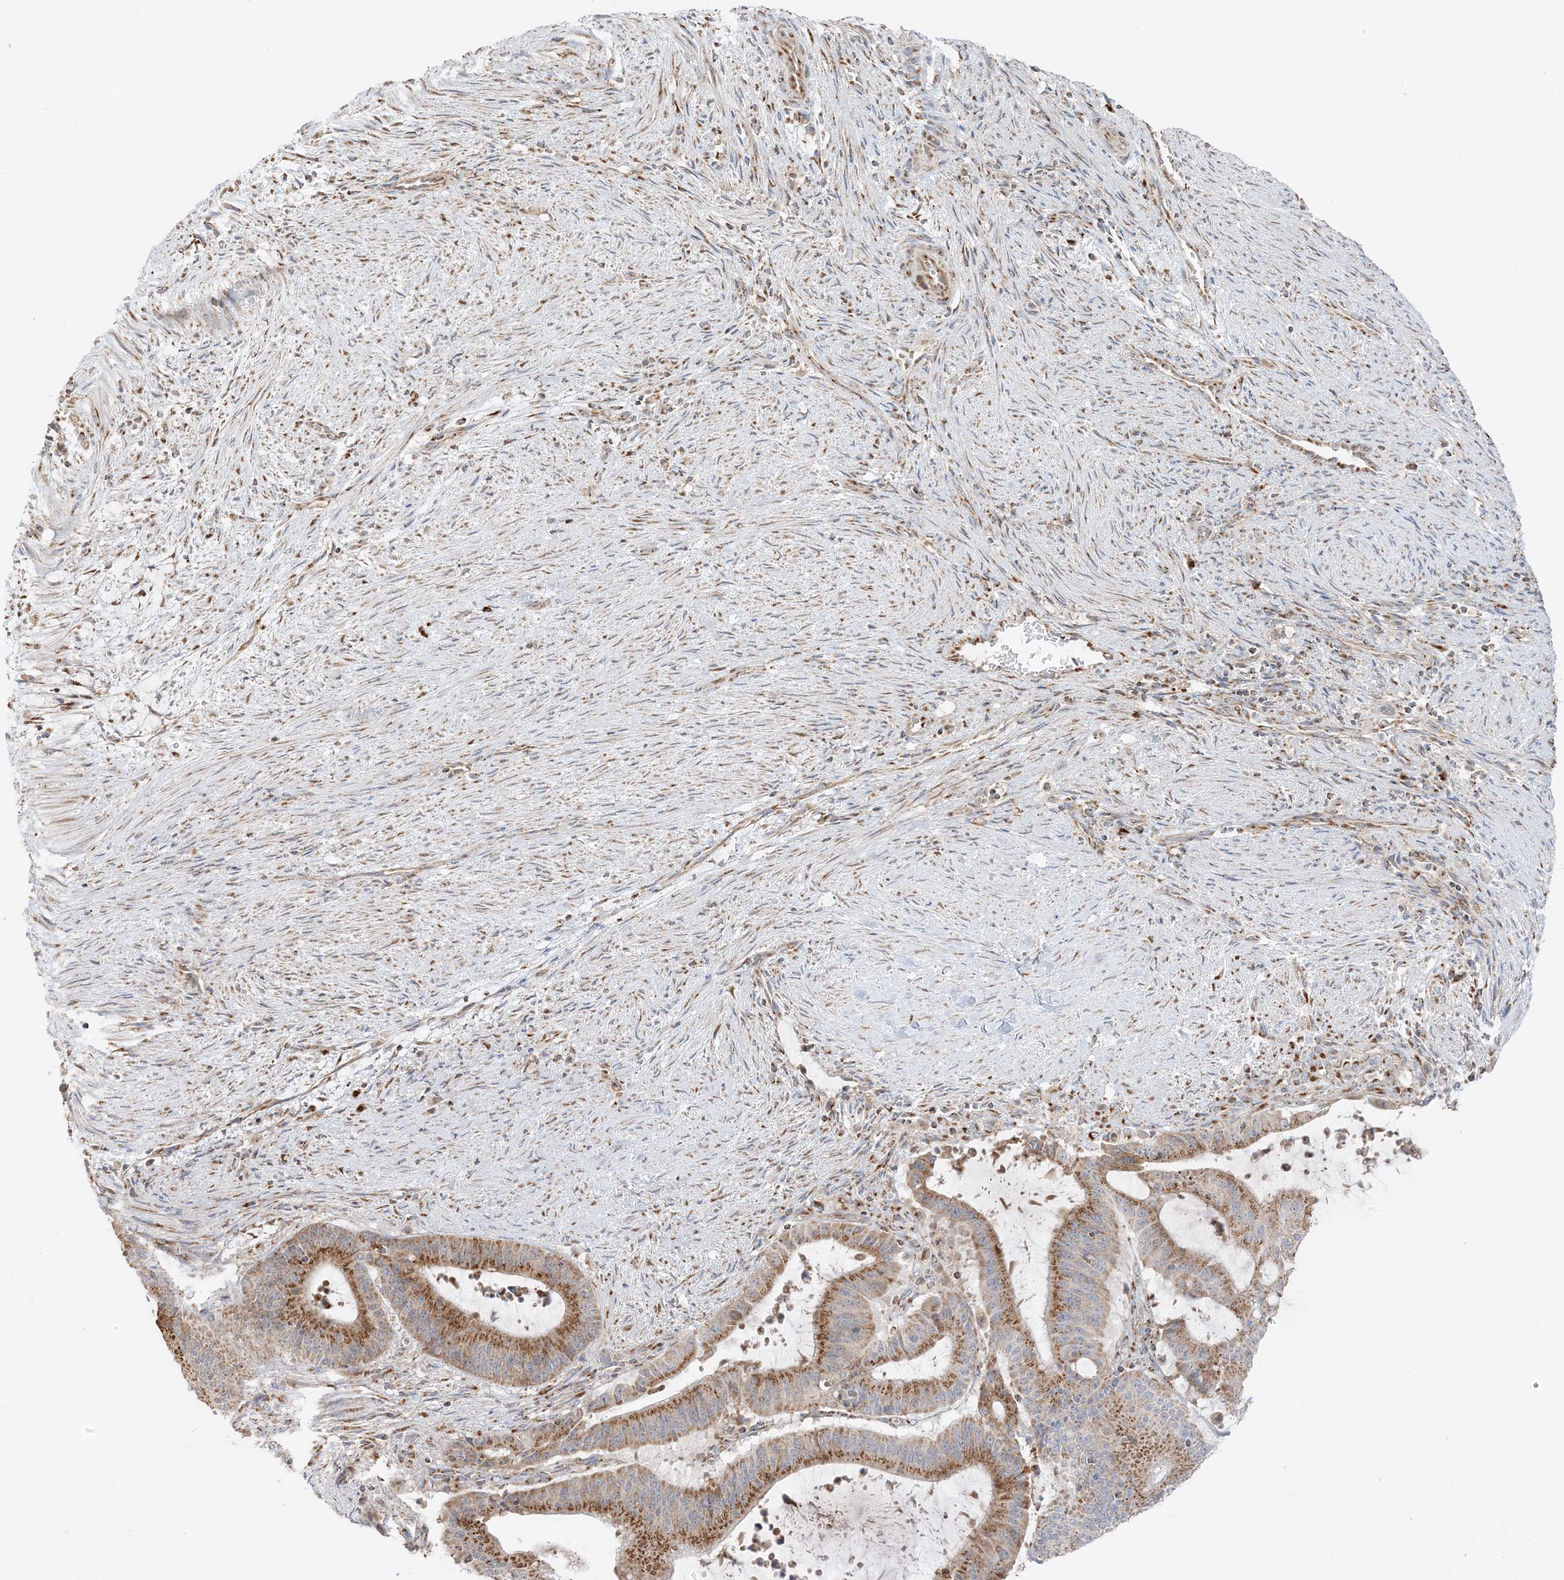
{"staining": {"intensity": "moderate", "quantity": ">75%", "location": "cytoplasmic/membranous"}, "tissue": "liver cancer", "cell_type": "Tumor cells", "image_type": "cancer", "snomed": [{"axis": "morphology", "description": "Normal tissue, NOS"}, {"axis": "morphology", "description": "Cholangiocarcinoma"}, {"axis": "topography", "description": "Liver"}, {"axis": "topography", "description": "Peripheral nerve tissue"}], "caption": "Protein staining of cholangiocarcinoma (liver) tissue displays moderate cytoplasmic/membranous staining in approximately >75% of tumor cells.", "gene": "SLC25A12", "patient": {"sex": "female", "age": 73}}